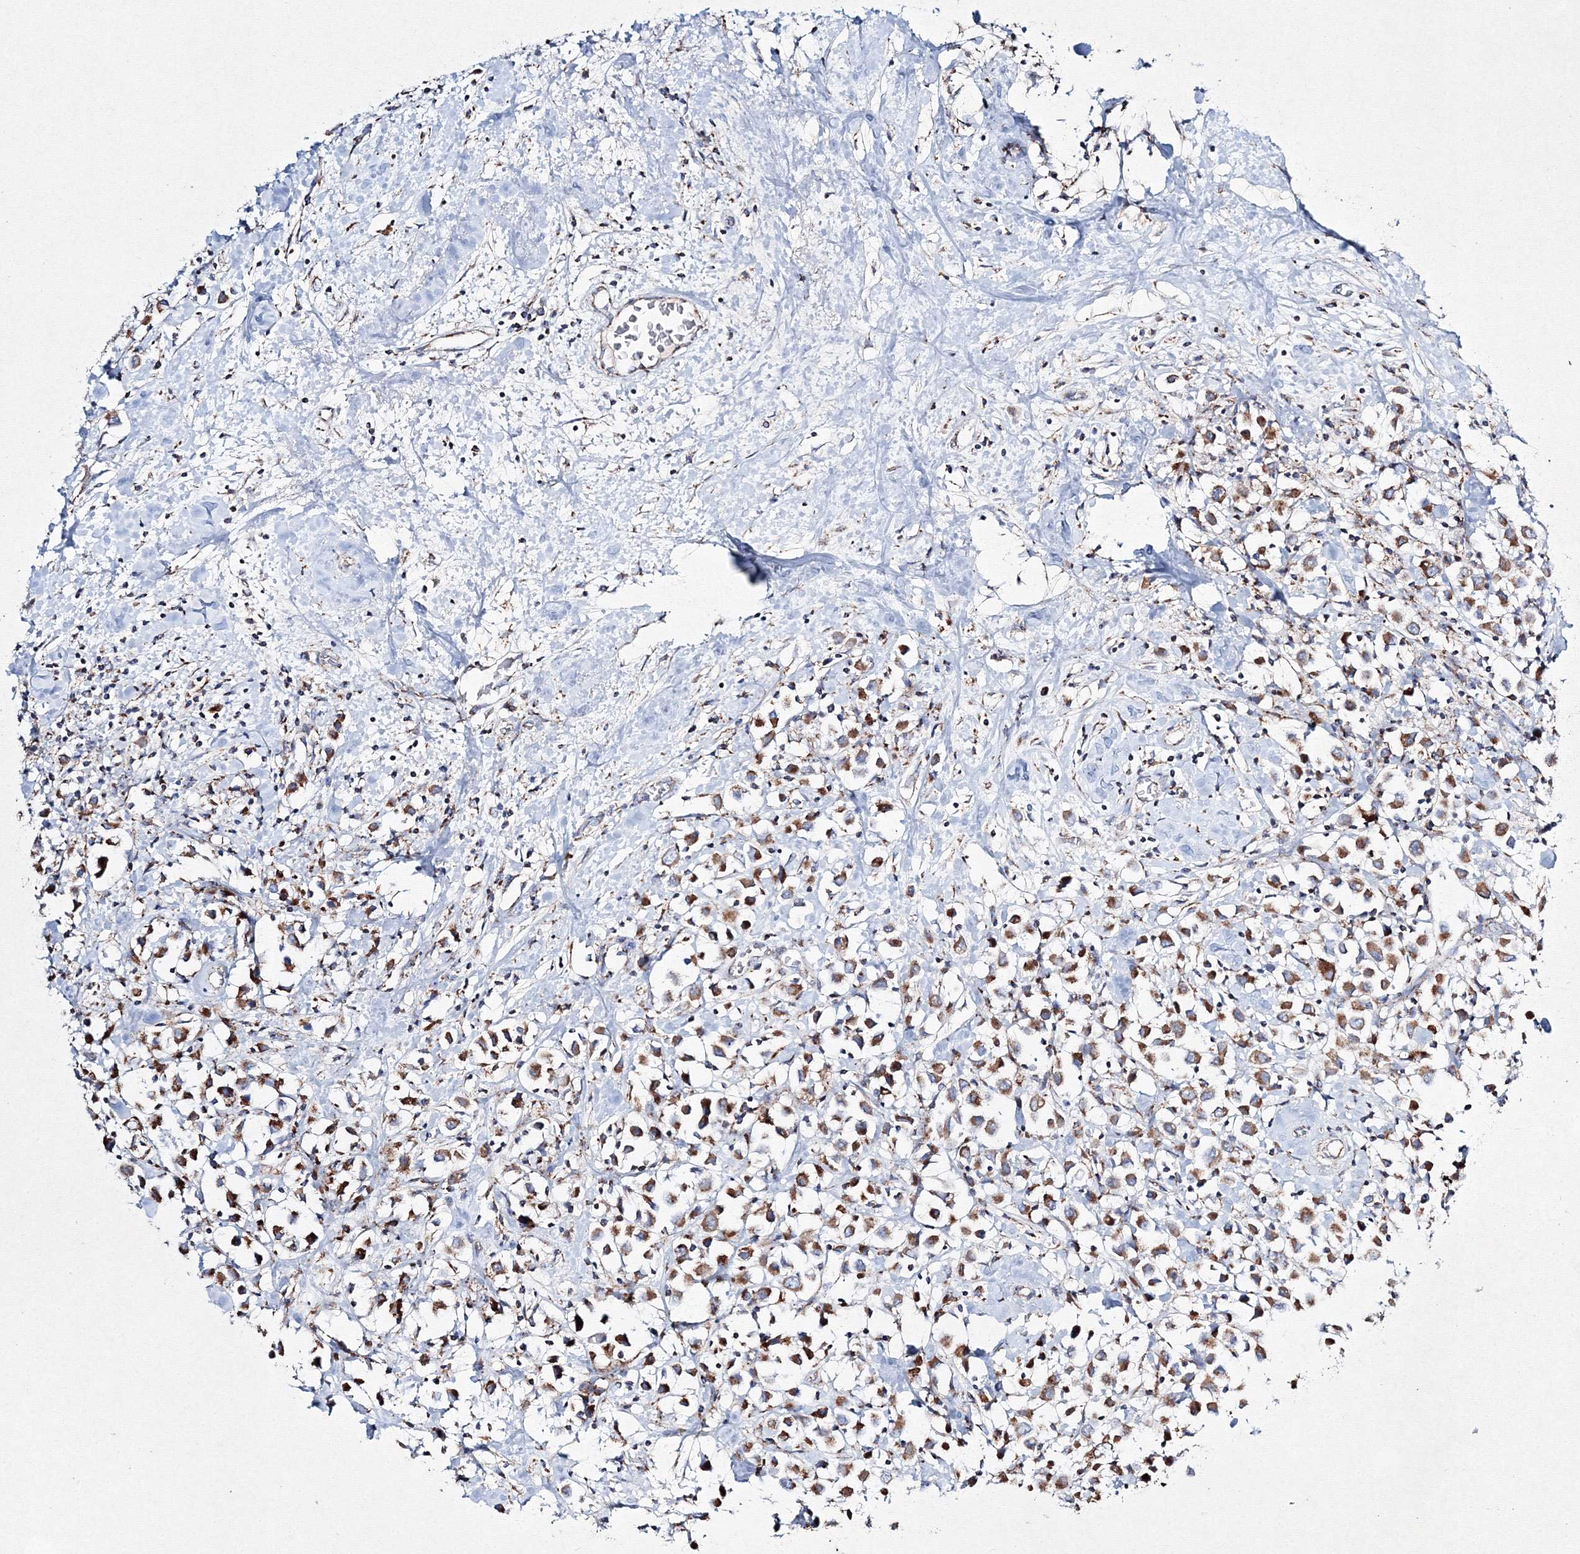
{"staining": {"intensity": "strong", "quantity": ">75%", "location": "cytoplasmic/membranous"}, "tissue": "breast cancer", "cell_type": "Tumor cells", "image_type": "cancer", "snomed": [{"axis": "morphology", "description": "Duct carcinoma"}, {"axis": "topography", "description": "Breast"}], "caption": "This is an image of IHC staining of infiltrating ductal carcinoma (breast), which shows strong positivity in the cytoplasmic/membranous of tumor cells.", "gene": "IGSF9", "patient": {"sex": "female", "age": 61}}